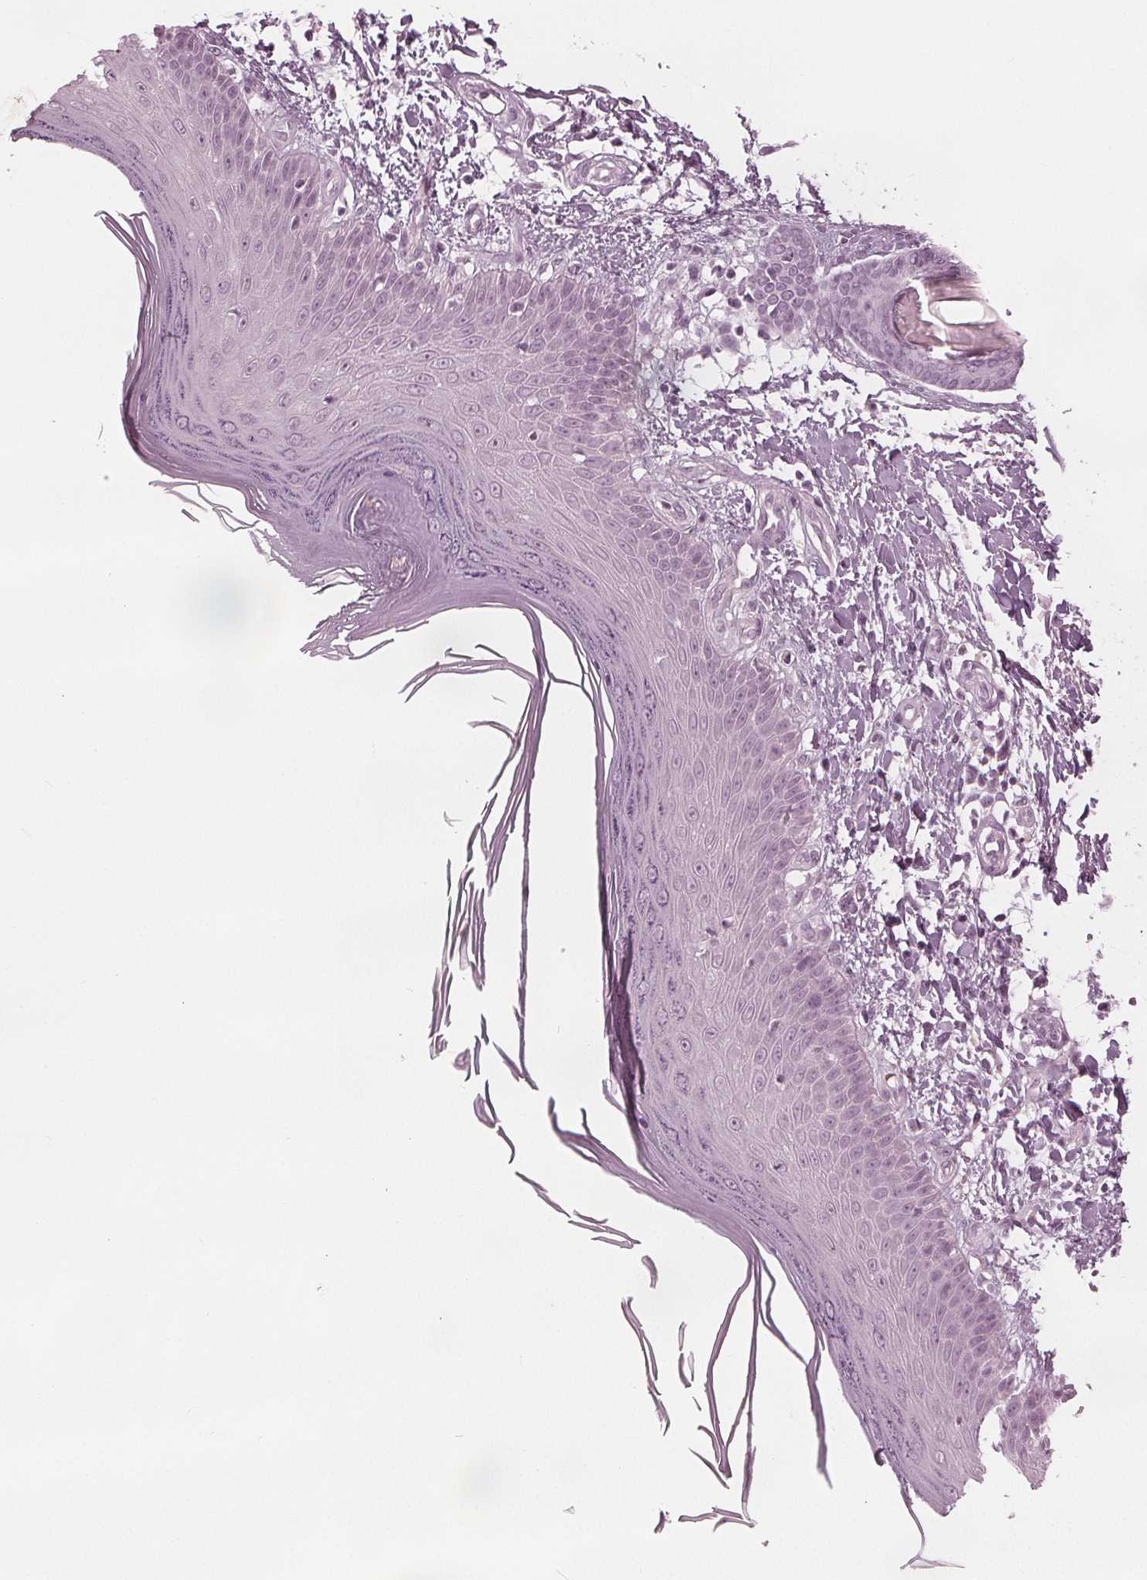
{"staining": {"intensity": "negative", "quantity": "none", "location": "none"}, "tissue": "skin", "cell_type": "Fibroblasts", "image_type": "normal", "snomed": [{"axis": "morphology", "description": "Normal tissue, NOS"}, {"axis": "topography", "description": "Skin"}], "caption": "Immunohistochemistry (IHC) of benign human skin demonstrates no expression in fibroblasts.", "gene": "PAEP", "patient": {"sex": "female", "age": 62}}